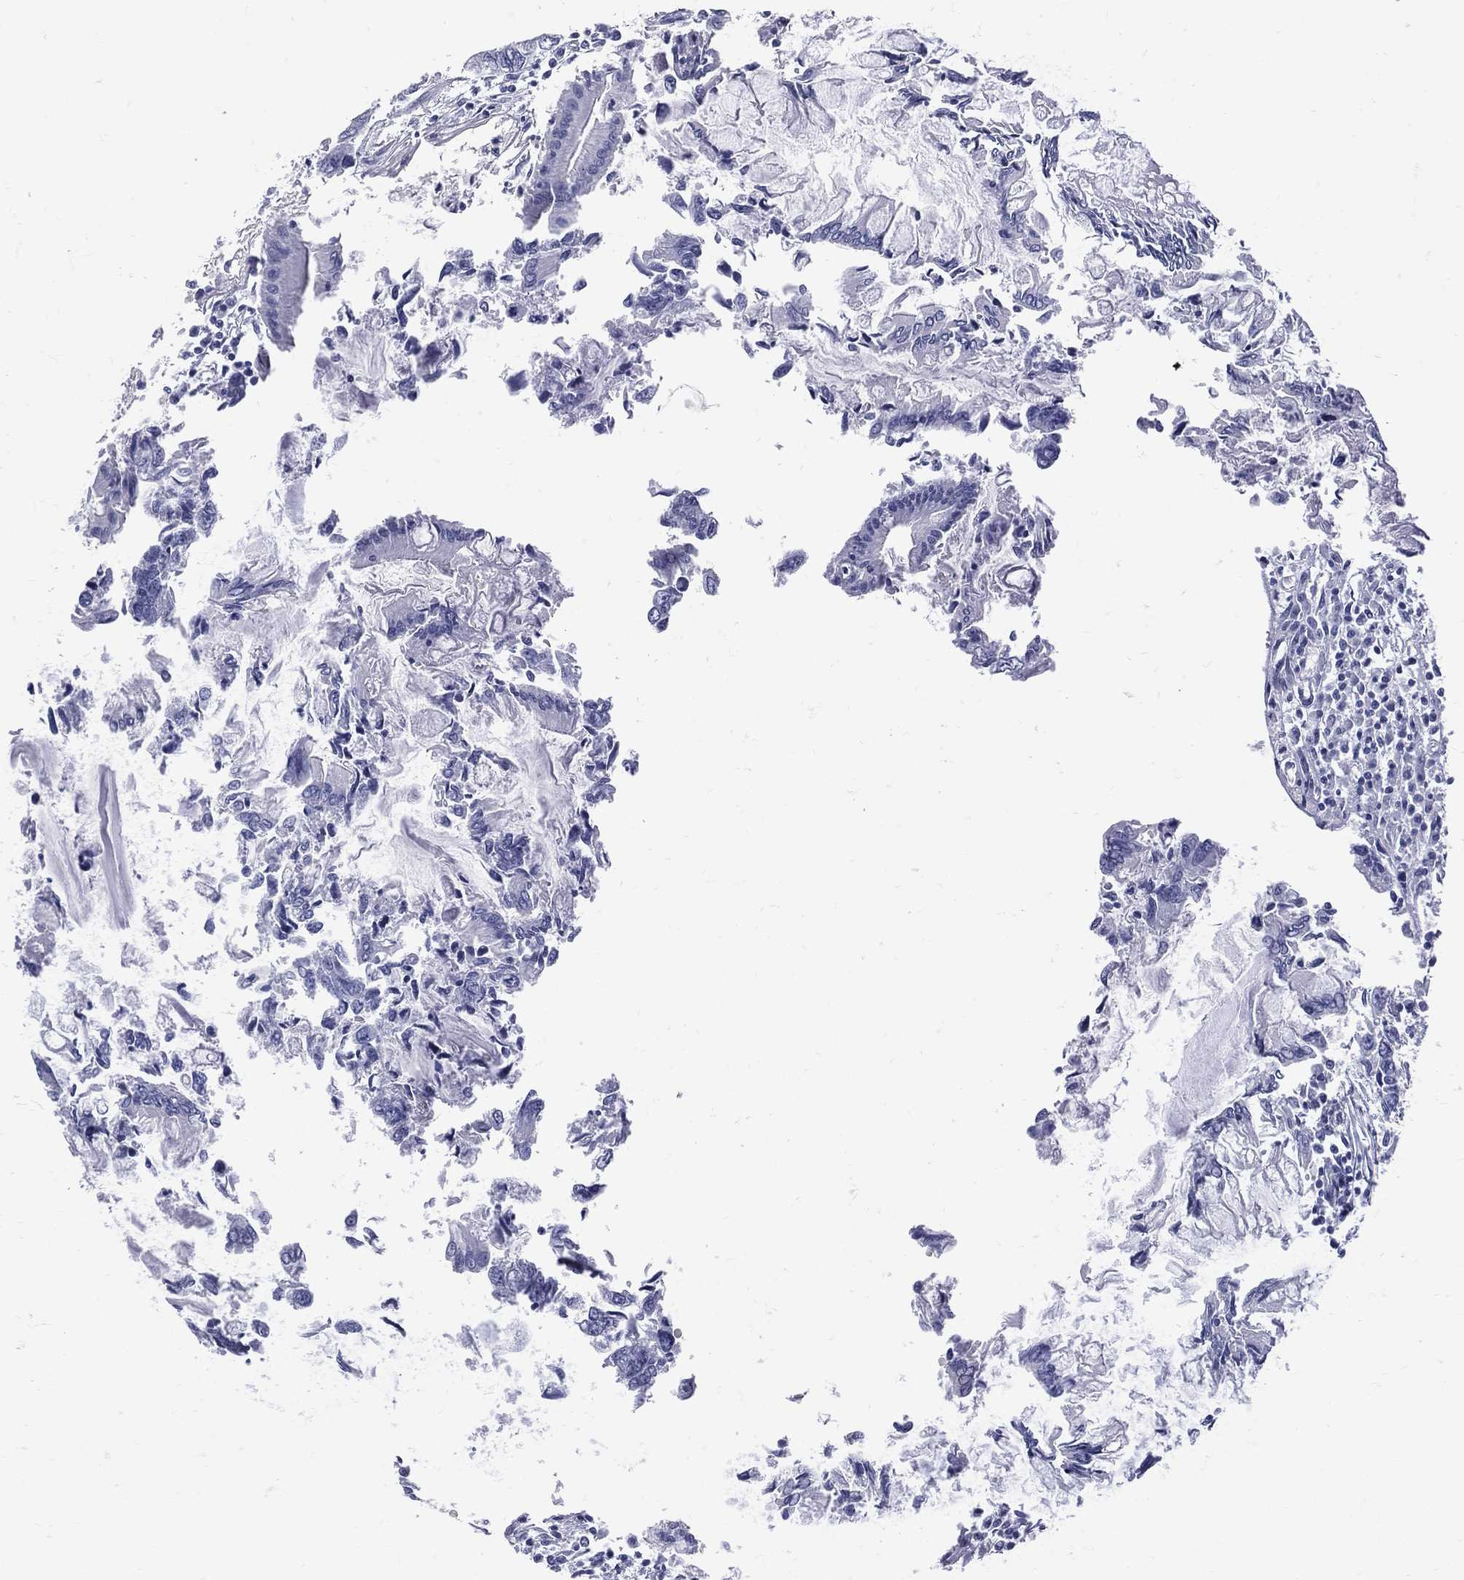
{"staining": {"intensity": "negative", "quantity": "none", "location": "none"}, "tissue": "colorectal cancer", "cell_type": "Tumor cells", "image_type": "cancer", "snomed": [{"axis": "morphology", "description": "Adenocarcinoma, NOS"}, {"axis": "topography", "description": "Colon"}], "caption": "Tumor cells are negative for protein expression in human colorectal cancer (adenocarcinoma).", "gene": "ETNPPL", "patient": {"sex": "female", "age": 65}}